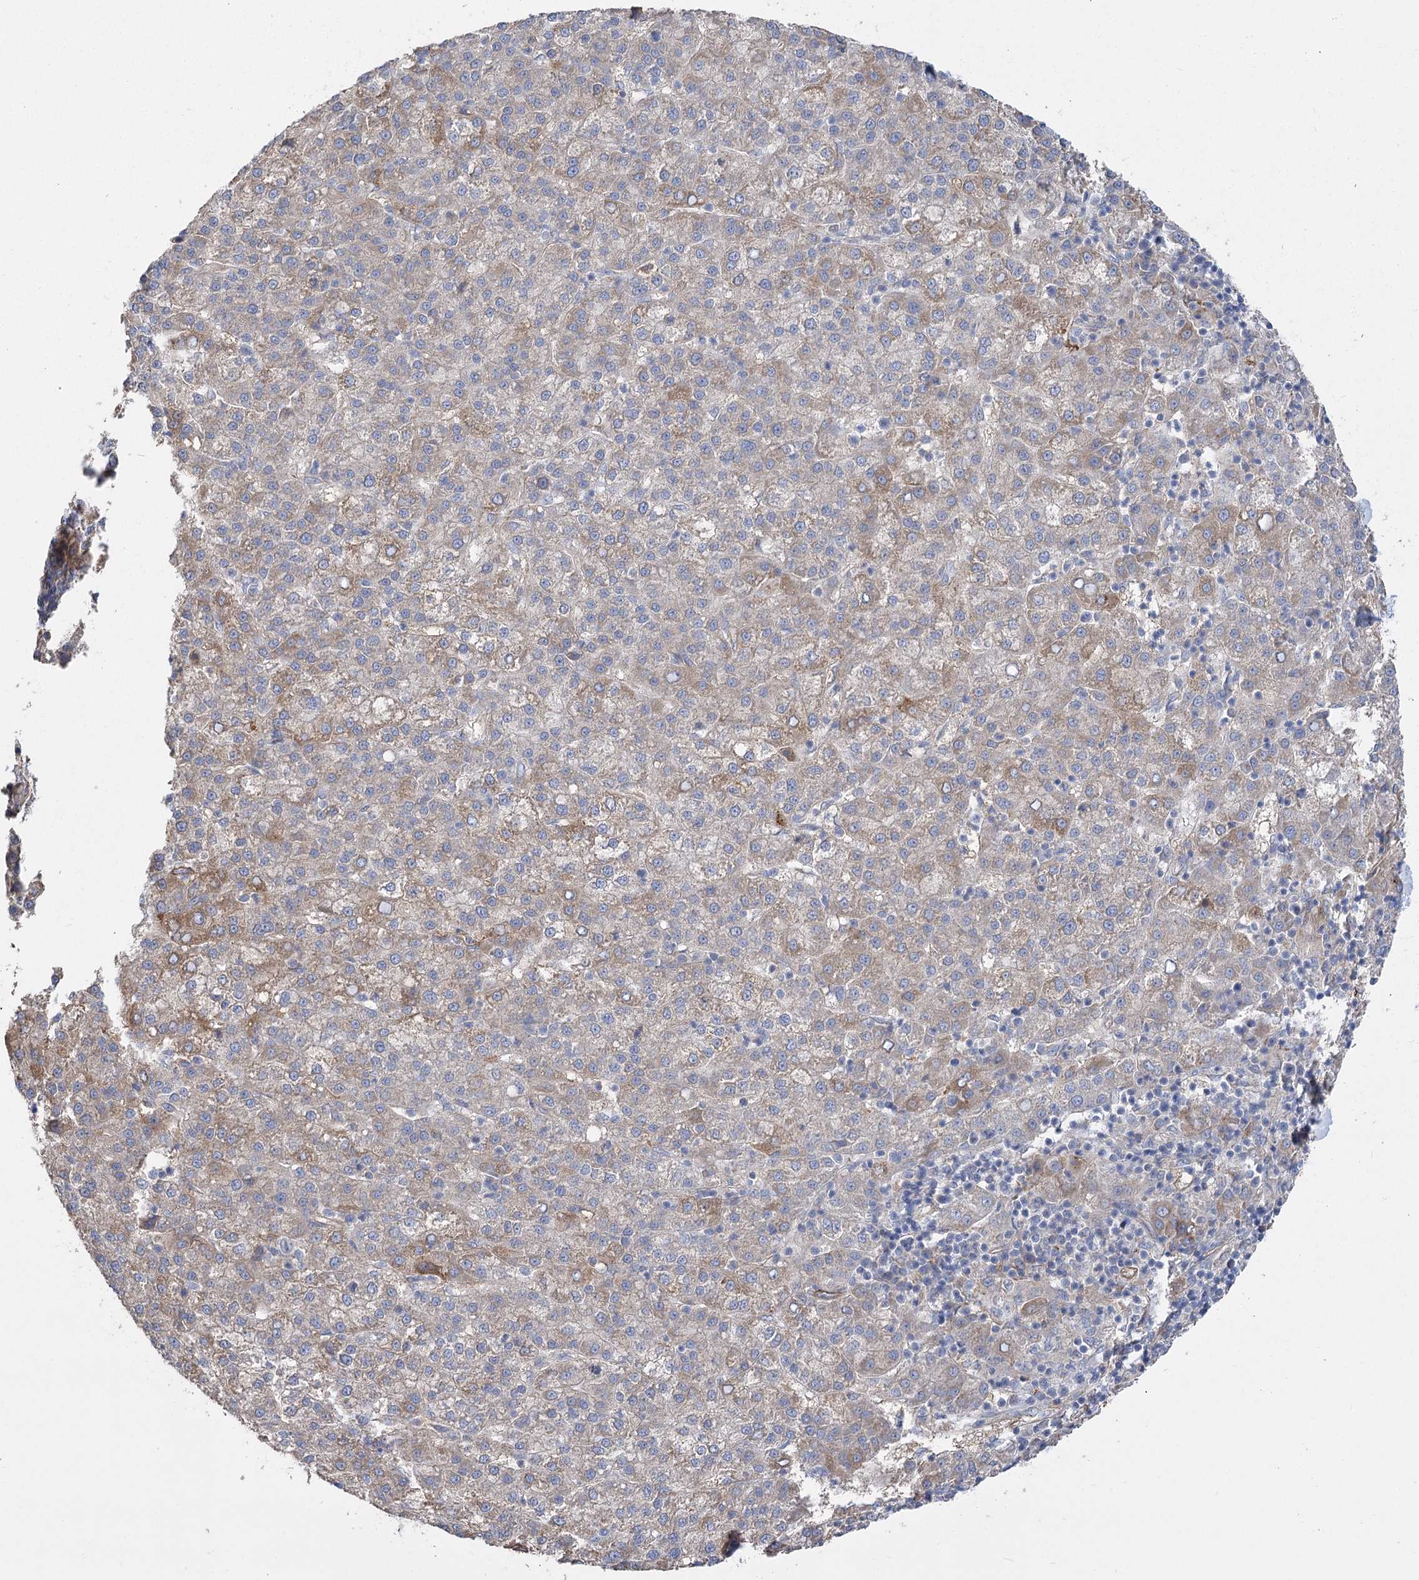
{"staining": {"intensity": "weak", "quantity": "25%-75%", "location": "cytoplasmic/membranous"}, "tissue": "liver cancer", "cell_type": "Tumor cells", "image_type": "cancer", "snomed": [{"axis": "morphology", "description": "Carcinoma, Hepatocellular, NOS"}, {"axis": "topography", "description": "Liver"}], "caption": "IHC (DAB) staining of liver cancer (hepatocellular carcinoma) shows weak cytoplasmic/membranous protein positivity in about 25%-75% of tumor cells. The staining was performed using DAB (3,3'-diaminobenzidine), with brown indicating positive protein expression. Nuclei are stained blue with hematoxylin.", "gene": "RMDN2", "patient": {"sex": "female", "age": 58}}